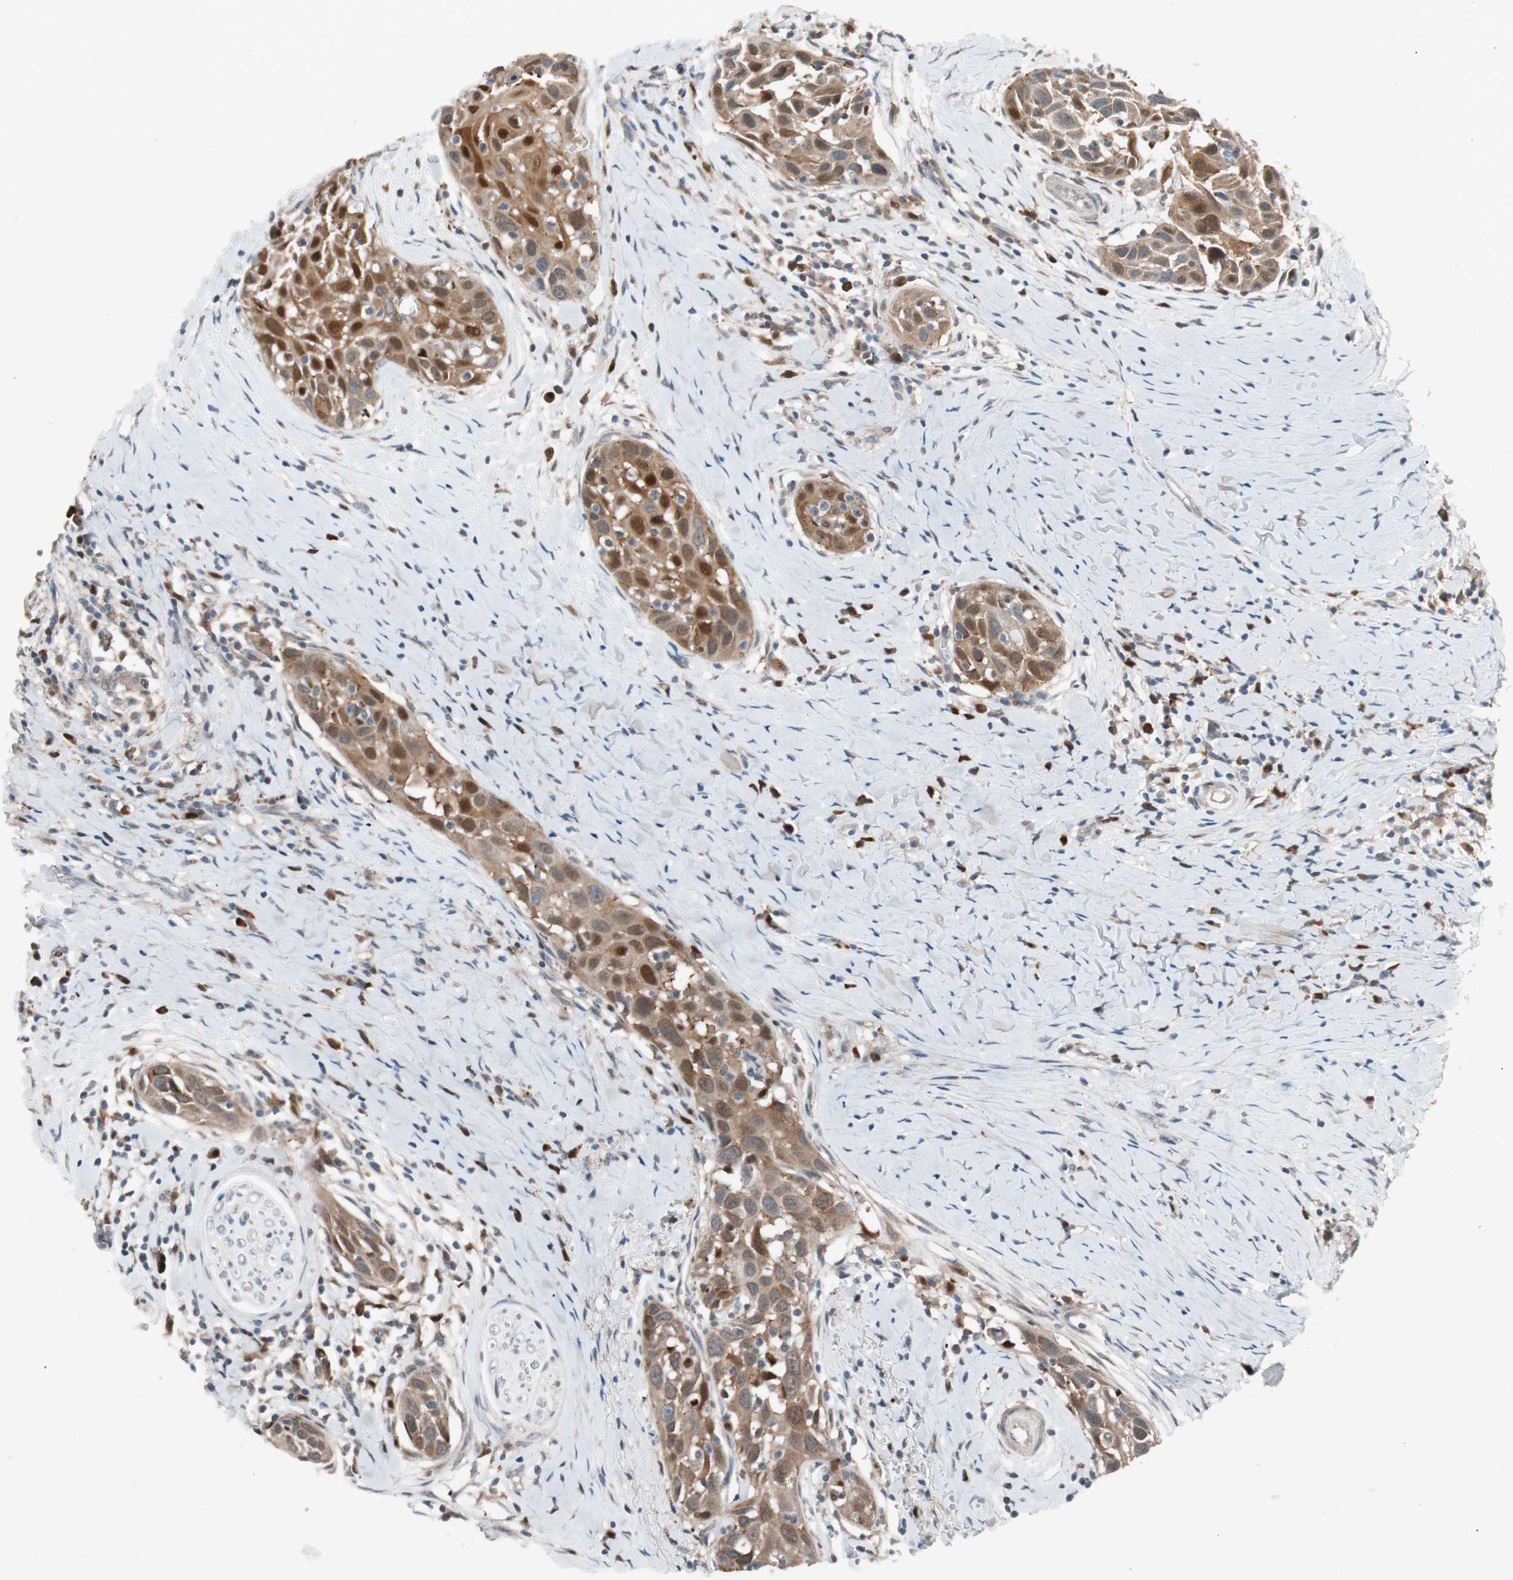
{"staining": {"intensity": "strong", "quantity": ">75%", "location": "cytoplasmic/membranous,nuclear"}, "tissue": "head and neck cancer", "cell_type": "Tumor cells", "image_type": "cancer", "snomed": [{"axis": "morphology", "description": "Normal tissue, NOS"}, {"axis": "morphology", "description": "Squamous cell carcinoma, NOS"}, {"axis": "topography", "description": "Oral tissue"}, {"axis": "topography", "description": "Head-Neck"}], "caption": "The immunohistochemical stain highlights strong cytoplasmic/membranous and nuclear expression in tumor cells of squamous cell carcinoma (head and neck) tissue. The protein of interest is shown in brown color, while the nuclei are stained blue.", "gene": "FAAH", "patient": {"sex": "female", "age": 50}}